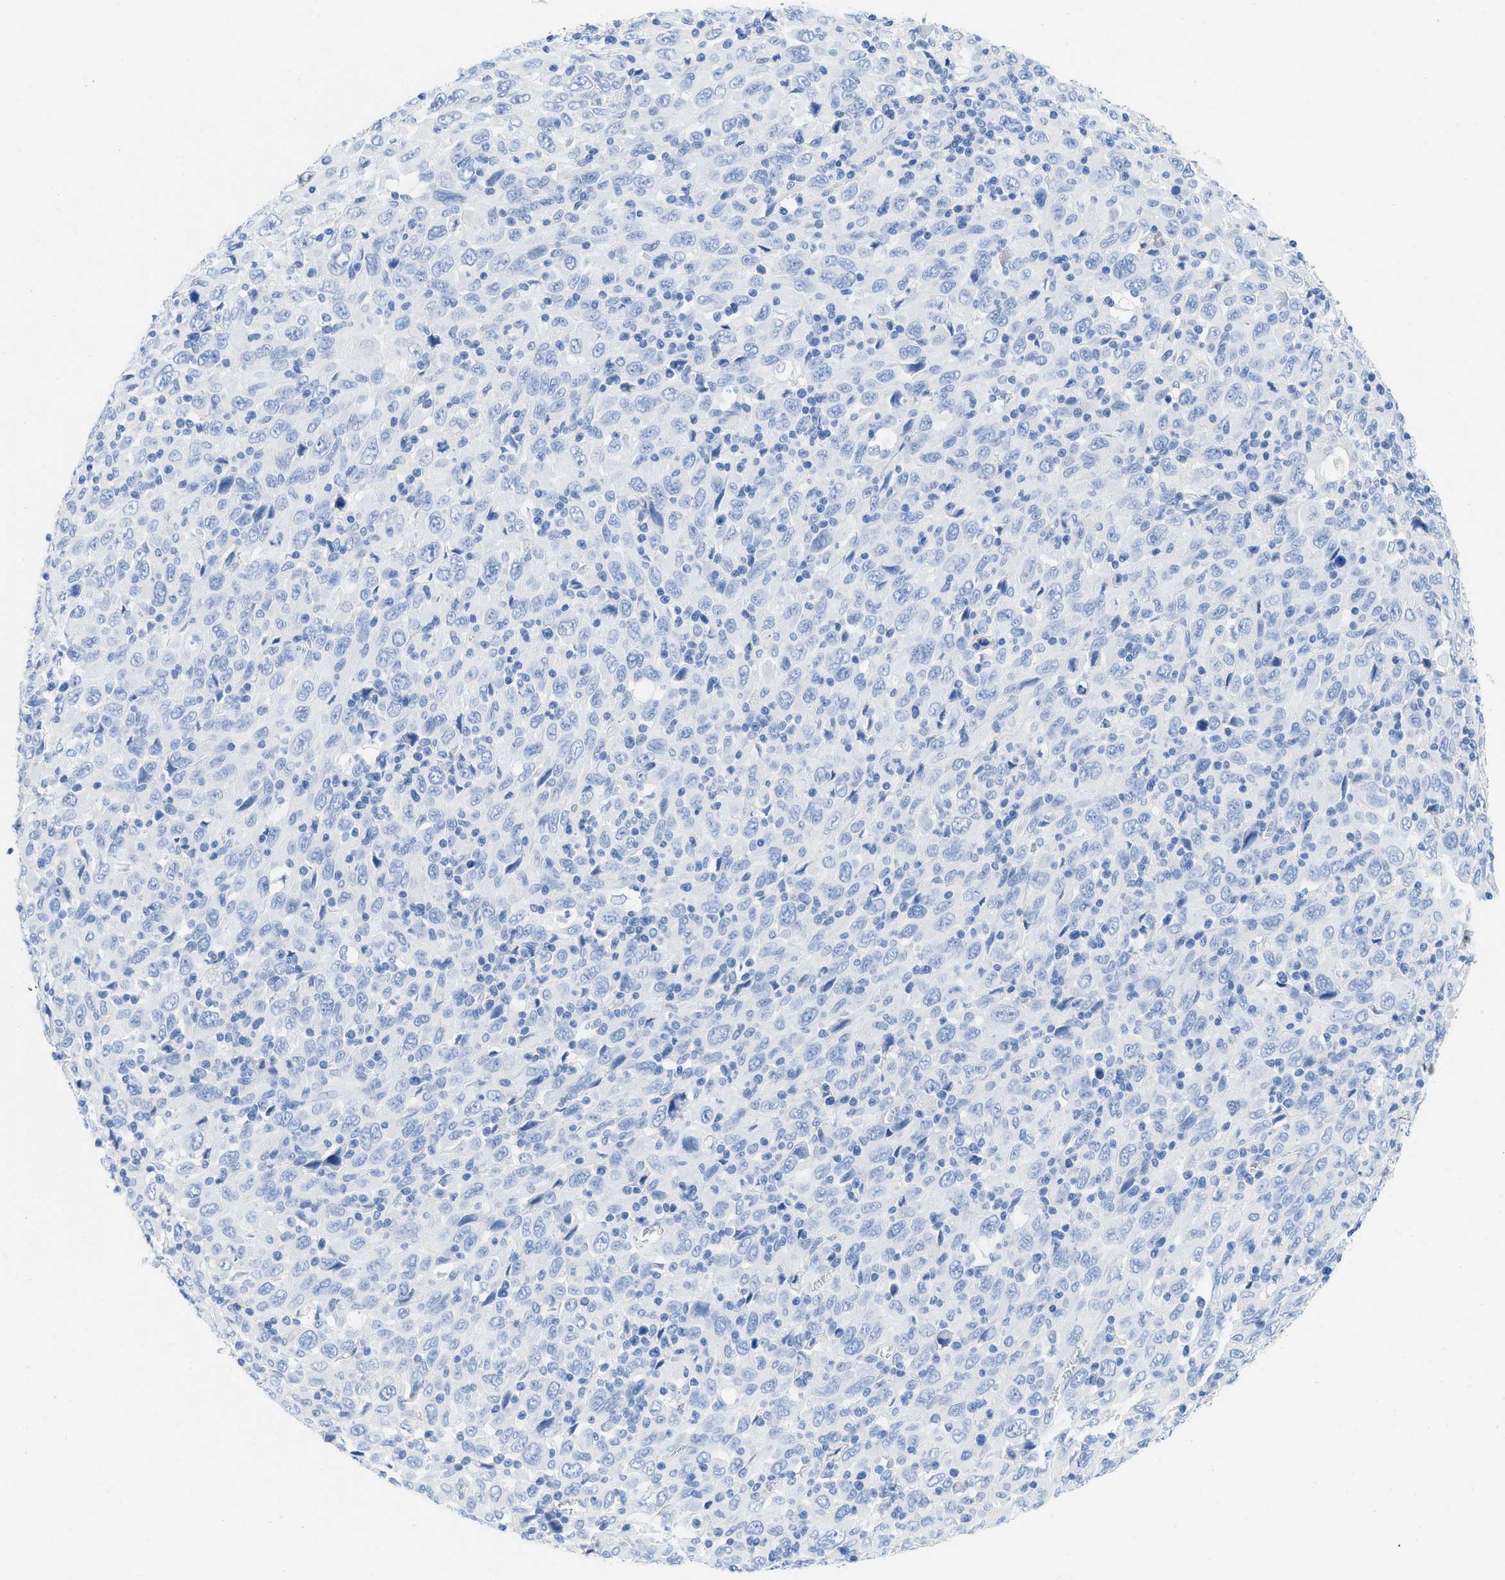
{"staining": {"intensity": "negative", "quantity": "none", "location": "none"}, "tissue": "melanoma", "cell_type": "Tumor cells", "image_type": "cancer", "snomed": [{"axis": "morphology", "description": "Malignant melanoma, Metastatic site"}, {"axis": "topography", "description": "Skin"}], "caption": "This is an IHC photomicrograph of melanoma. There is no staining in tumor cells.", "gene": "COL3A1", "patient": {"sex": "female", "age": 56}}